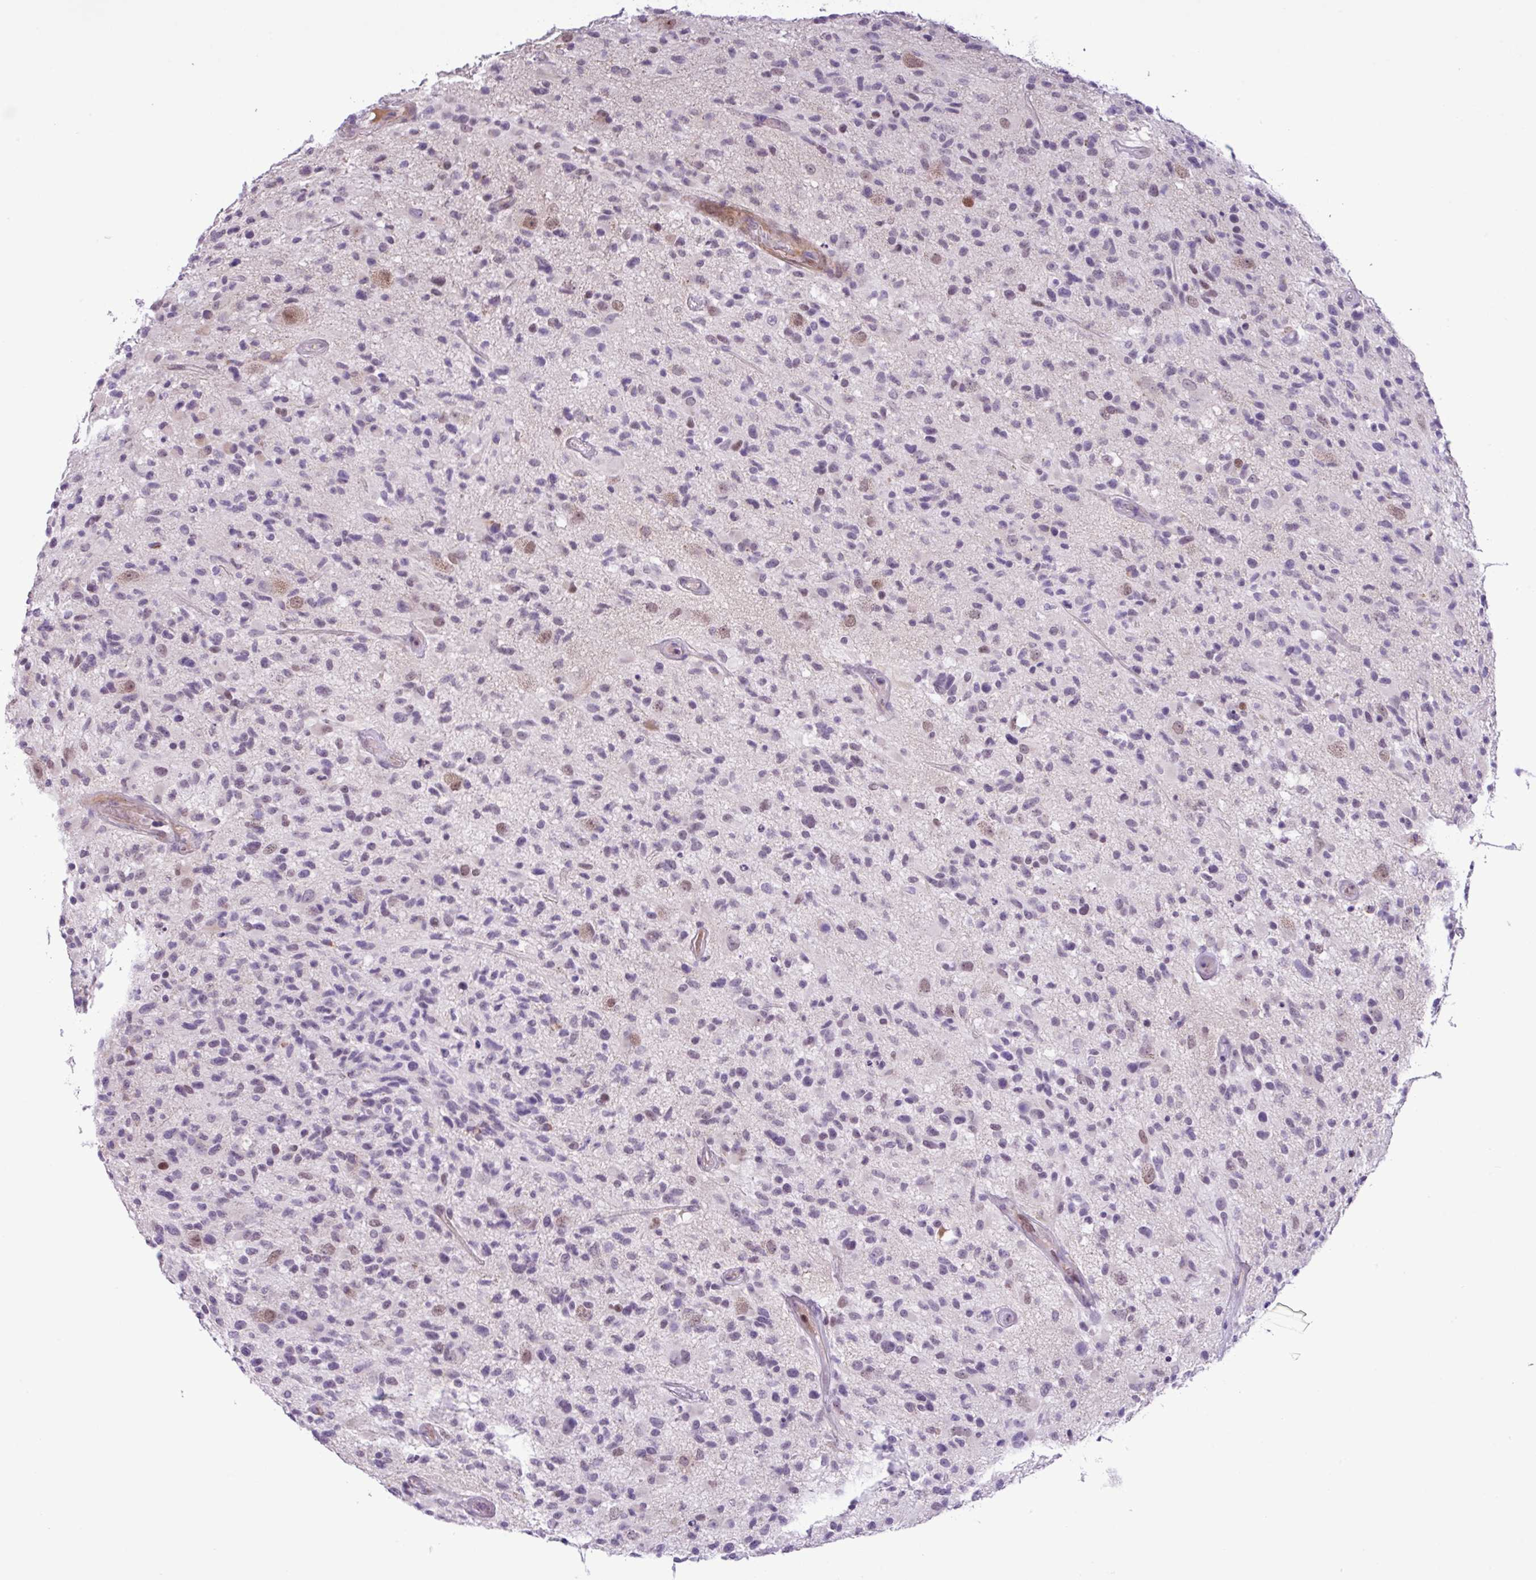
{"staining": {"intensity": "weak", "quantity": "<25%", "location": "nuclear"}, "tissue": "glioma", "cell_type": "Tumor cells", "image_type": "cancer", "snomed": [{"axis": "morphology", "description": "Glioma, malignant, High grade"}, {"axis": "morphology", "description": "Glioblastoma, NOS"}, {"axis": "topography", "description": "Brain"}], "caption": "IHC image of glioma stained for a protein (brown), which displays no staining in tumor cells. (Immunohistochemistry (ihc), brightfield microscopy, high magnification).", "gene": "YLPM1", "patient": {"sex": "male", "age": 60}}